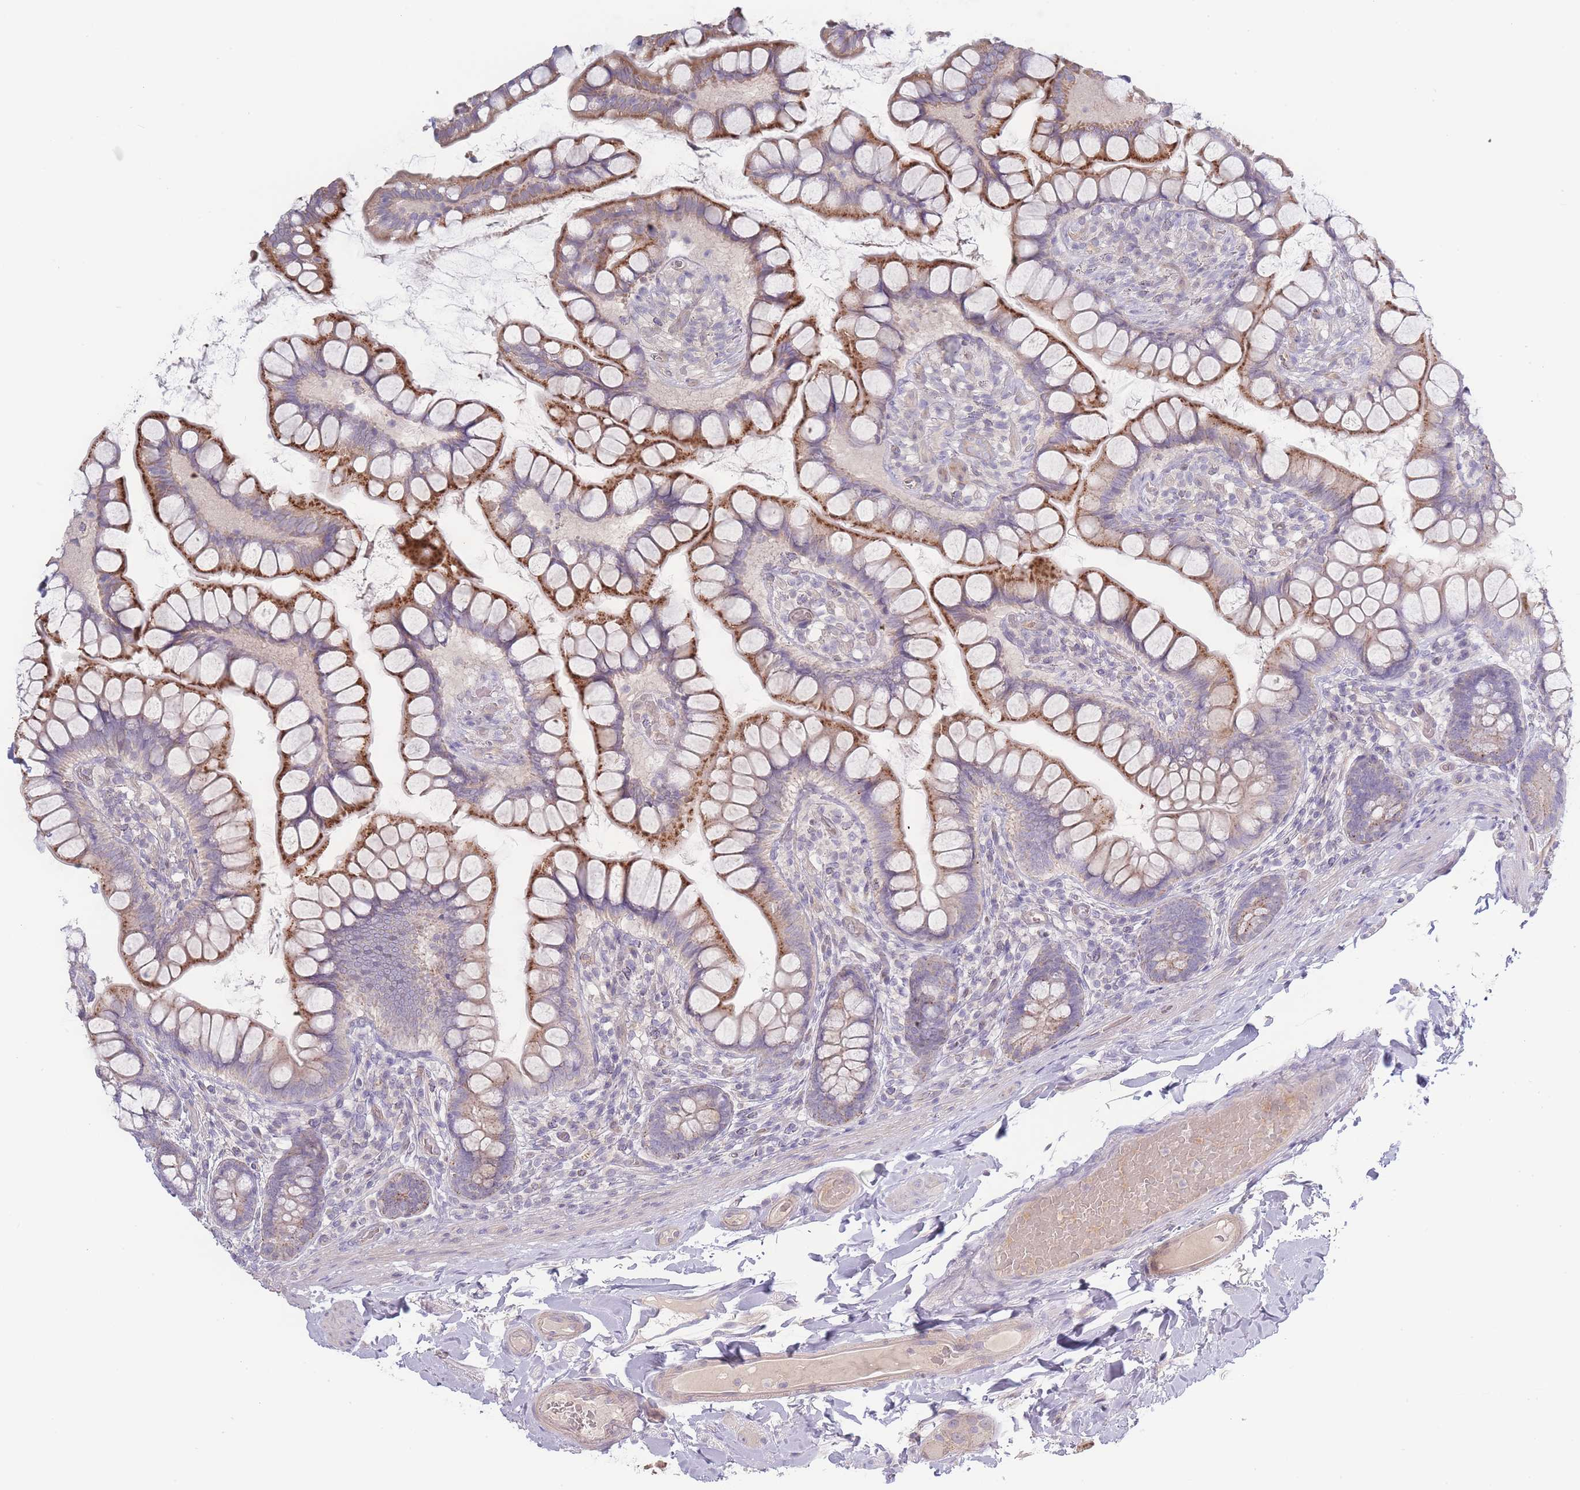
{"staining": {"intensity": "moderate", "quantity": "25%-75%", "location": "cytoplasmic/membranous"}, "tissue": "small intestine", "cell_type": "Glandular cells", "image_type": "normal", "snomed": [{"axis": "morphology", "description": "Normal tissue, NOS"}, {"axis": "topography", "description": "Small intestine"}], "caption": "This is a histology image of IHC staining of unremarkable small intestine, which shows moderate positivity in the cytoplasmic/membranous of glandular cells.", "gene": "SPHKAP", "patient": {"sex": "male", "age": 70}}